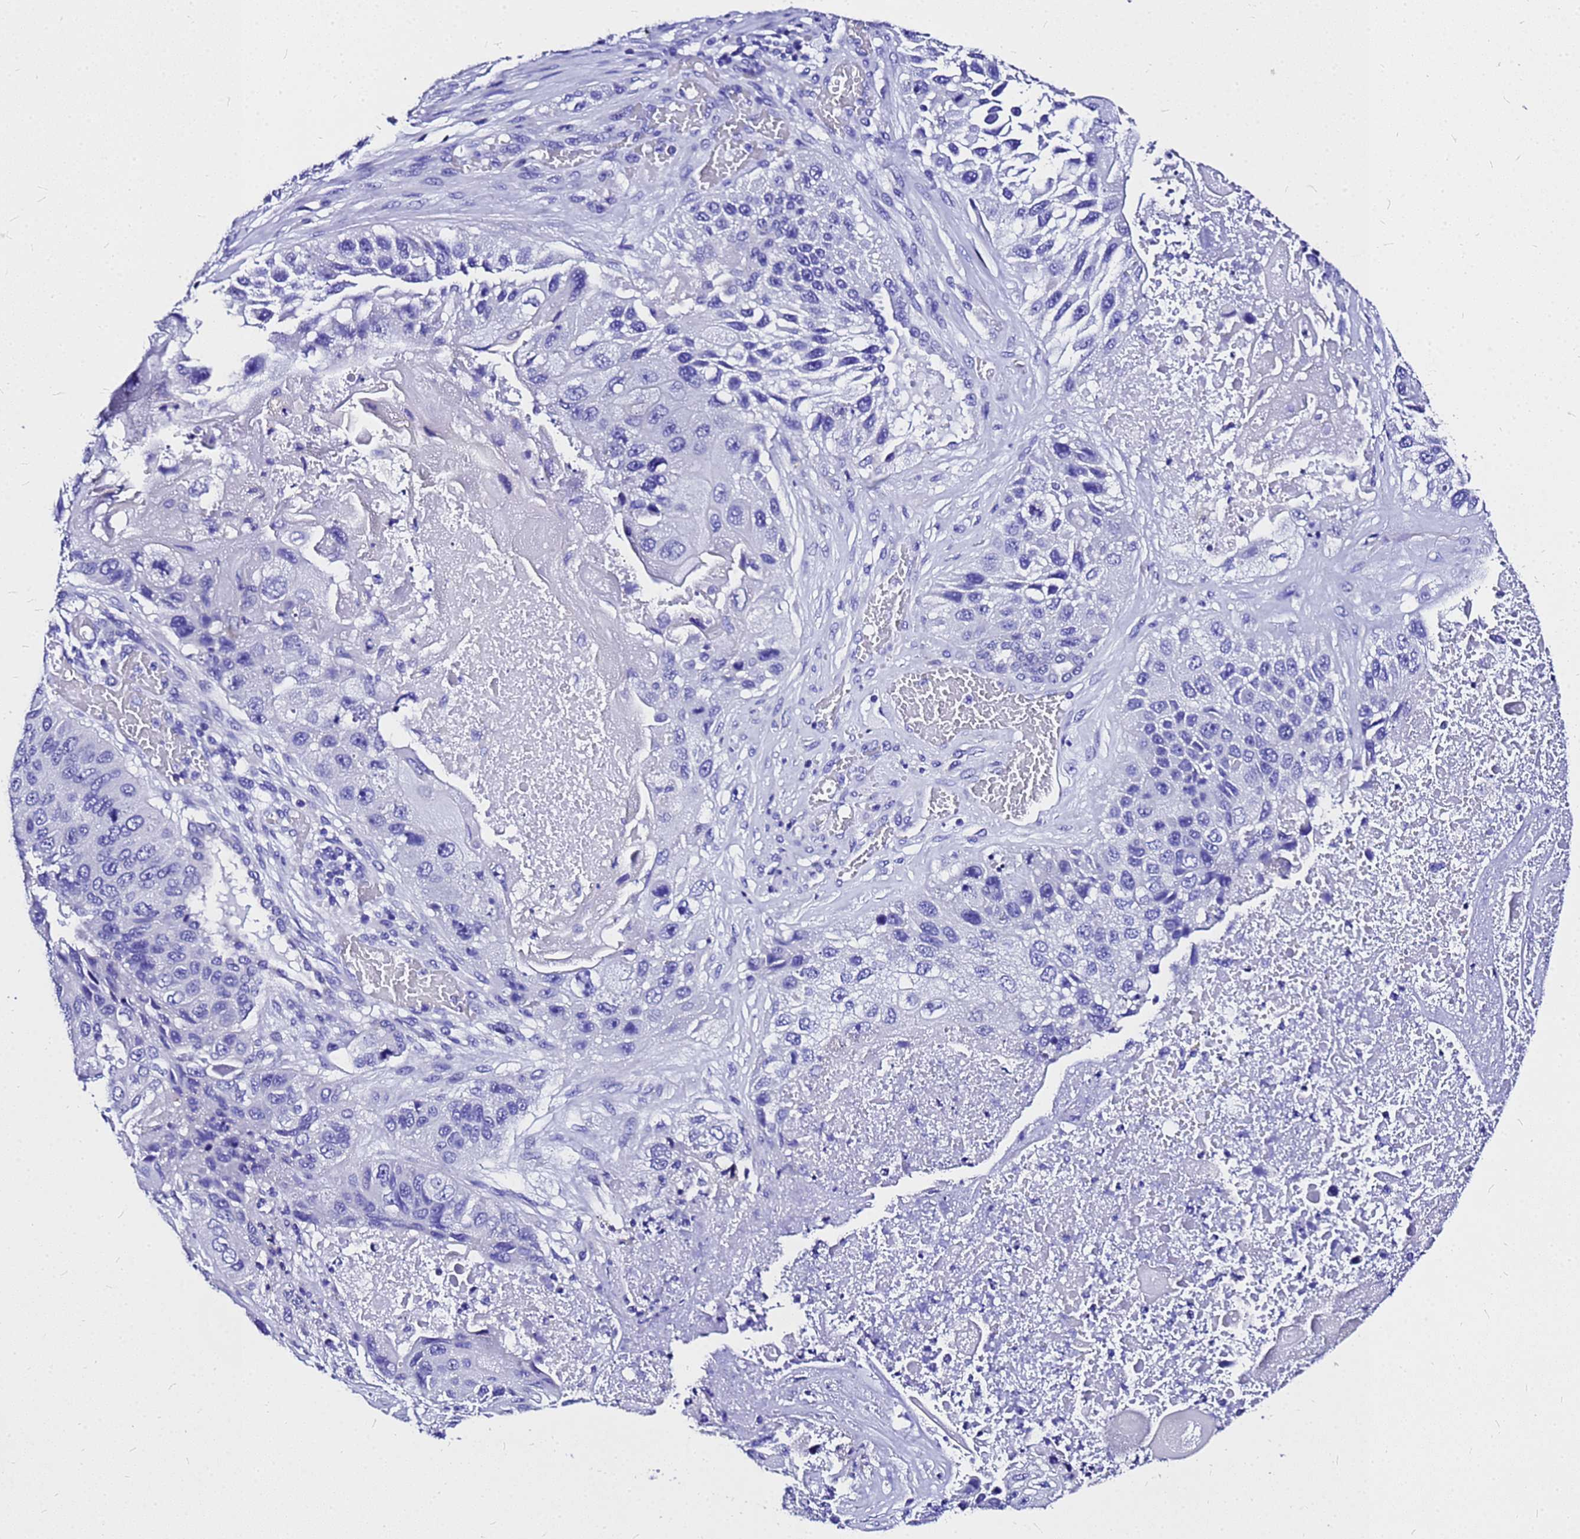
{"staining": {"intensity": "negative", "quantity": "none", "location": "none"}, "tissue": "lung cancer", "cell_type": "Tumor cells", "image_type": "cancer", "snomed": [{"axis": "morphology", "description": "Squamous cell carcinoma, NOS"}, {"axis": "topography", "description": "Lung"}], "caption": "IHC of lung cancer reveals no positivity in tumor cells.", "gene": "HERC4", "patient": {"sex": "male", "age": 61}}